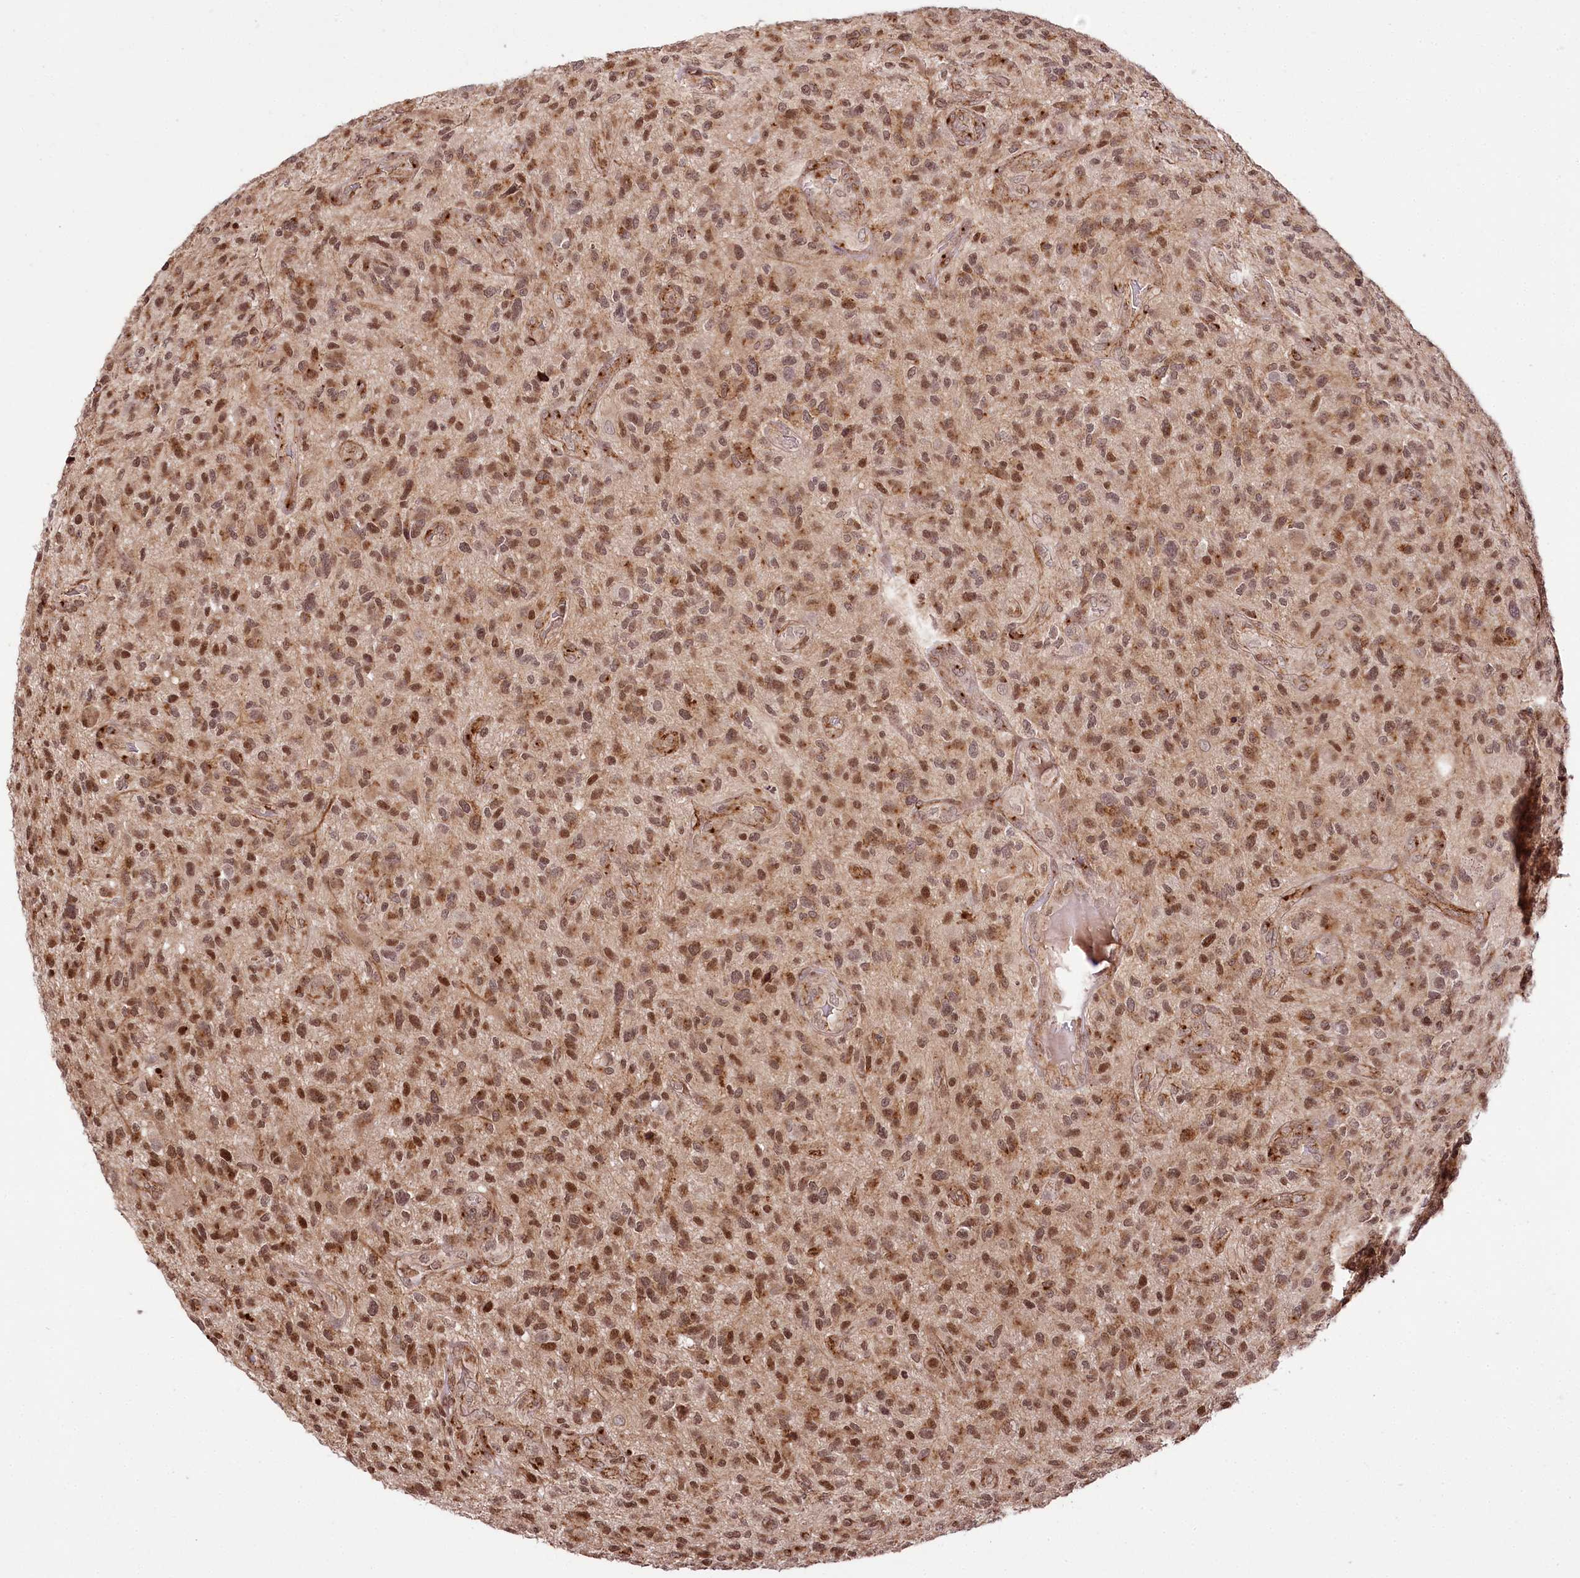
{"staining": {"intensity": "moderate", "quantity": ">75%", "location": "nuclear"}, "tissue": "glioma", "cell_type": "Tumor cells", "image_type": "cancer", "snomed": [{"axis": "morphology", "description": "Glioma, malignant, High grade"}, {"axis": "topography", "description": "Brain"}], "caption": "Brown immunohistochemical staining in glioma exhibits moderate nuclear positivity in about >75% of tumor cells.", "gene": "HOXC8", "patient": {"sex": "male", "age": 47}}